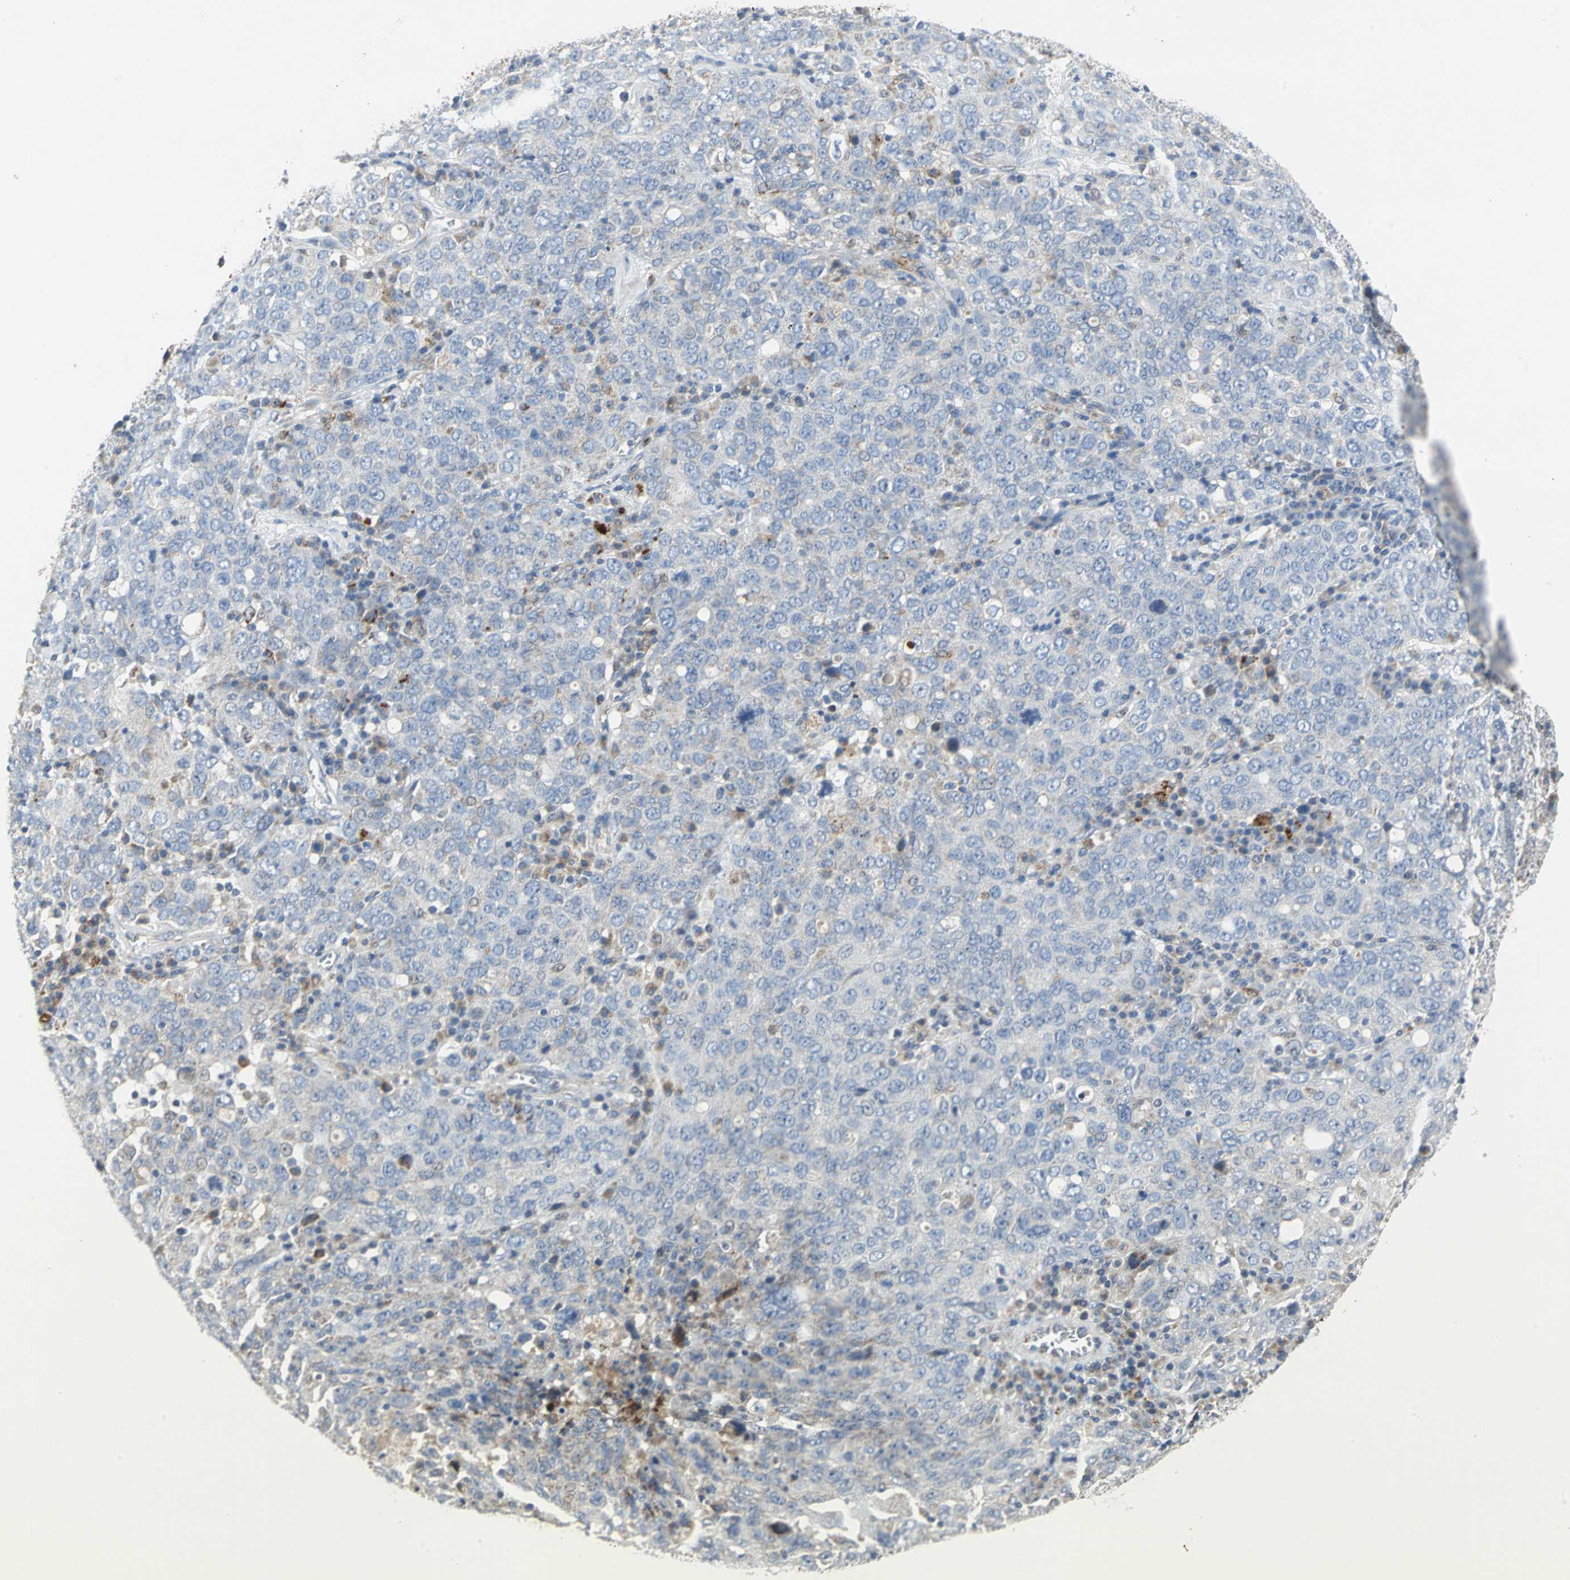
{"staining": {"intensity": "weak", "quantity": "<25%", "location": "cytoplasmic/membranous"}, "tissue": "ovarian cancer", "cell_type": "Tumor cells", "image_type": "cancer", "snomed": [{"axis": "morphology", "description": "Carcinoma, endometroid"}, {"axis": "topography", "description": "Ovary"}], "caption": "A high-resolution photomicrograph shows immunohistochemistry staining of ovarian endometroid carcinoma, which reveals no significant staining in tumor cells.", "gene": "SPPL2B", "patient": {"sex": "female", "age": 62}}